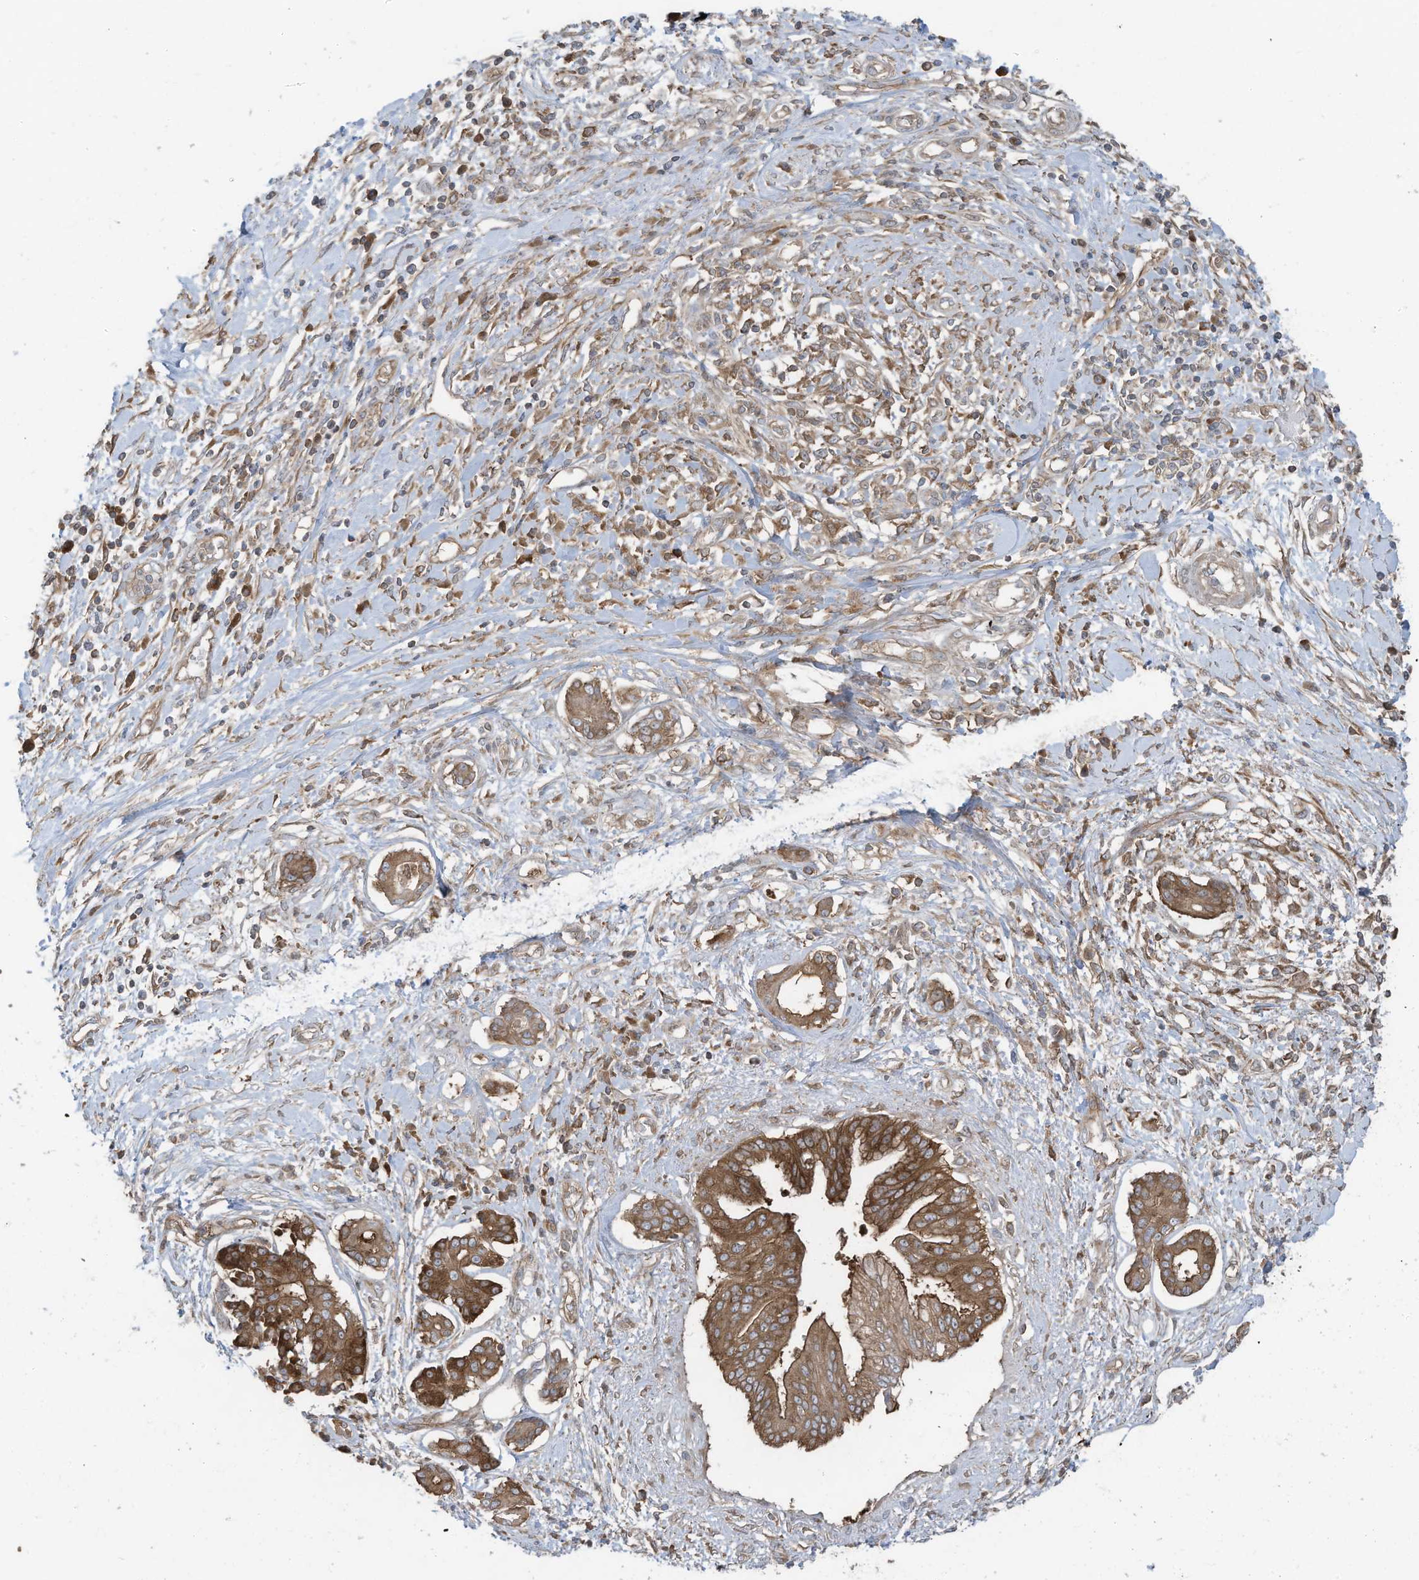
{"staining": {"intensity": "moderate", "quantity": ">75%", "location": "cytoplasmic/membranous"}, "tissue": "pancreatic cancer", "cell_type": "Tumor cells", "image_type": "cancer", "snomed": [{"axis": "morphology", "description": "Adenocarcinoma, NOS"}, {"axis": "topography", "description": "Pancreas"}], "caption": "A high-resolution histopathology image shows immunohistochemistry (IHC) staining of pancreatic cancer, which reveals moderate cytoplasmic/membranous expression in approximately >75% of tumor cells.", "gene": "OLA1", "patient": {"sex": "female", "age": 56}}